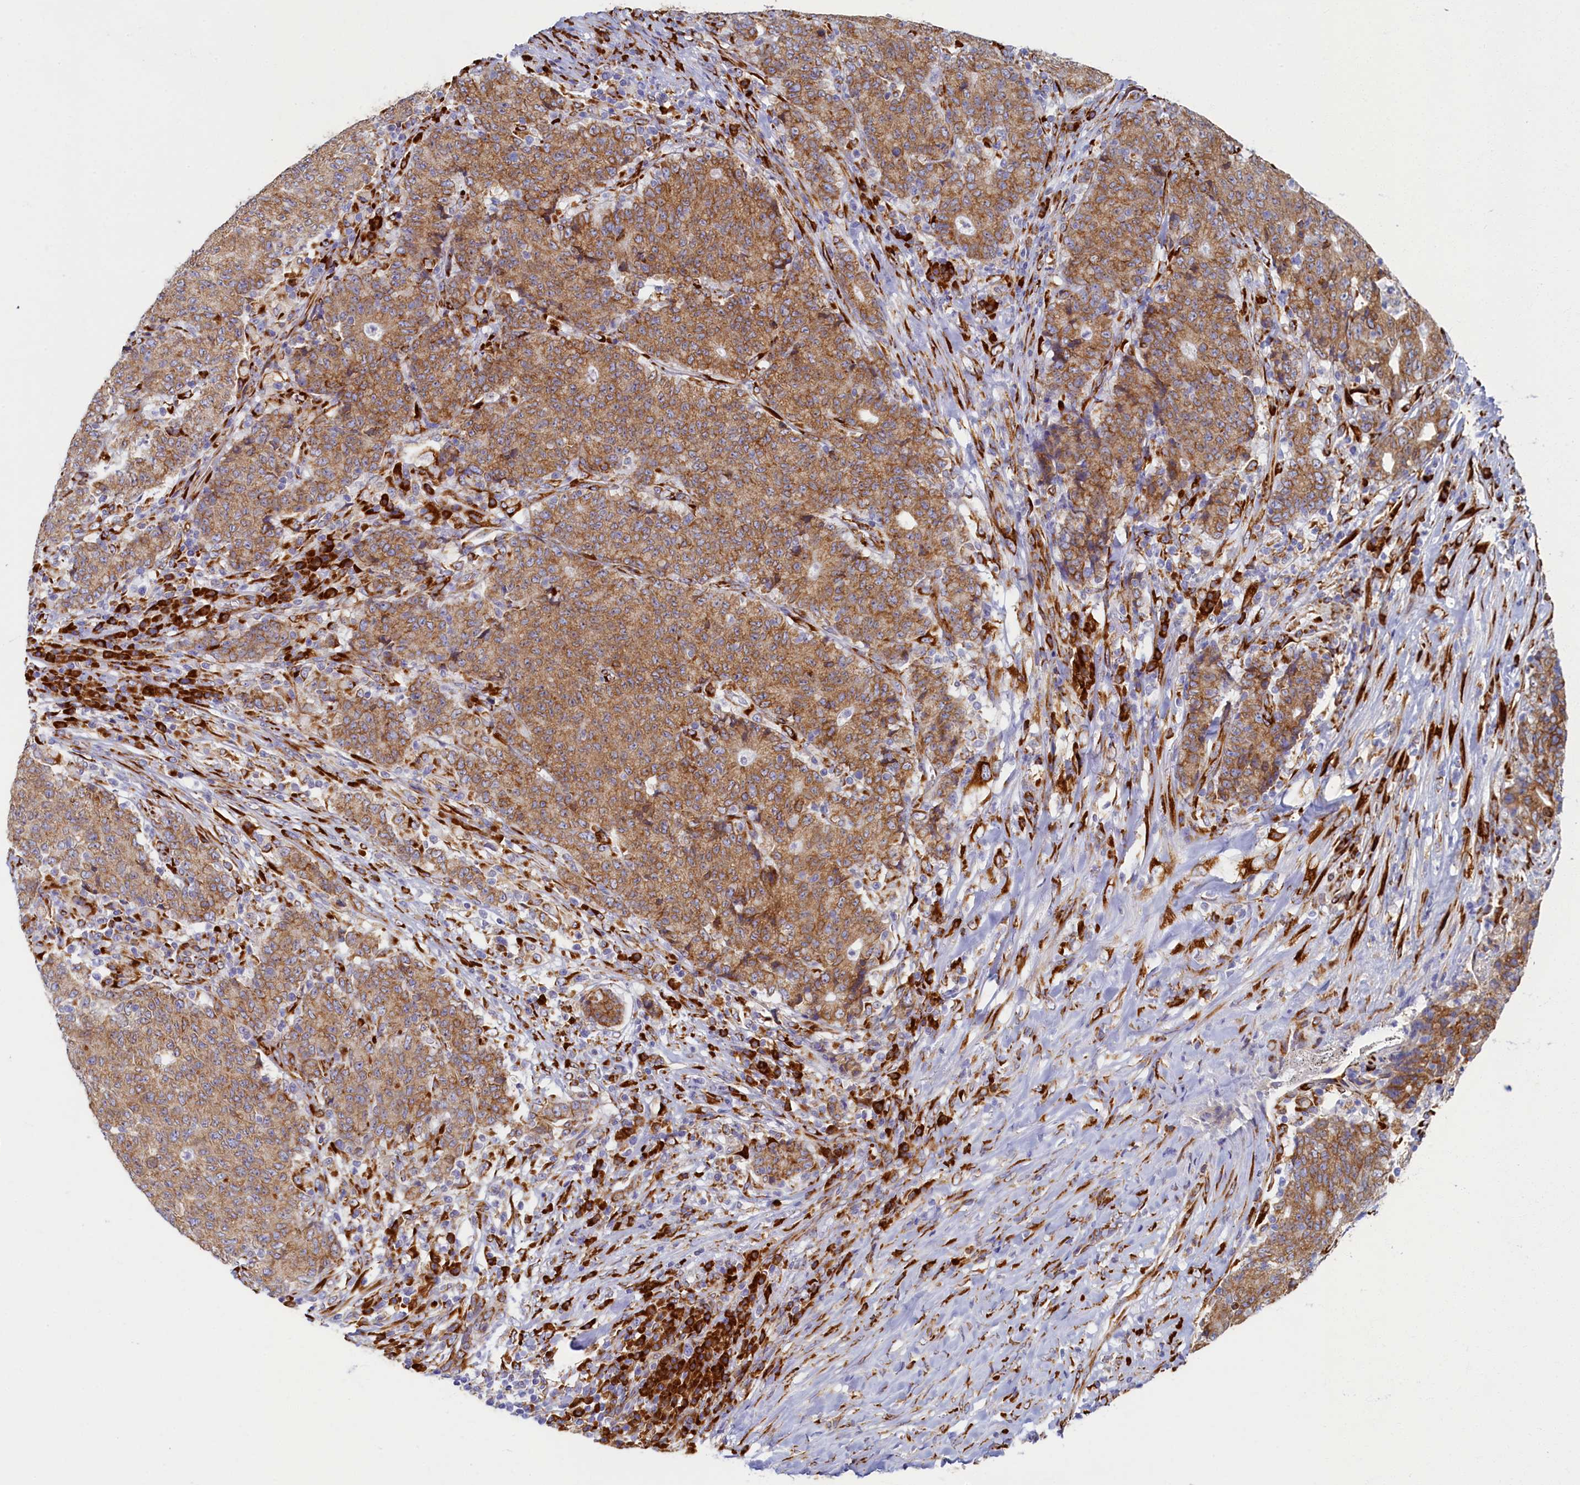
{"staining": {"intensity": "moderate", "quantity": ">75%", "location": "cytoplasmic/membranous"}, "tissue": "colorectal cancer", "cell_type": "Tumor cells", "image_type": "cancer", "snomed": [{"axis": "morphology", "description": "Adenocarcinoma, NOS"}, {"axis": "topography", "description": "Colon"}], "caption": "Human adenocarcinoma (colorectal) stained with a brown dye demonstrates moderate cytoplasmic/membranous positive positivity in about >75% of tumor cells.", "gene": "TMEM18", "patient": {"sex": "female", "age": 75}}